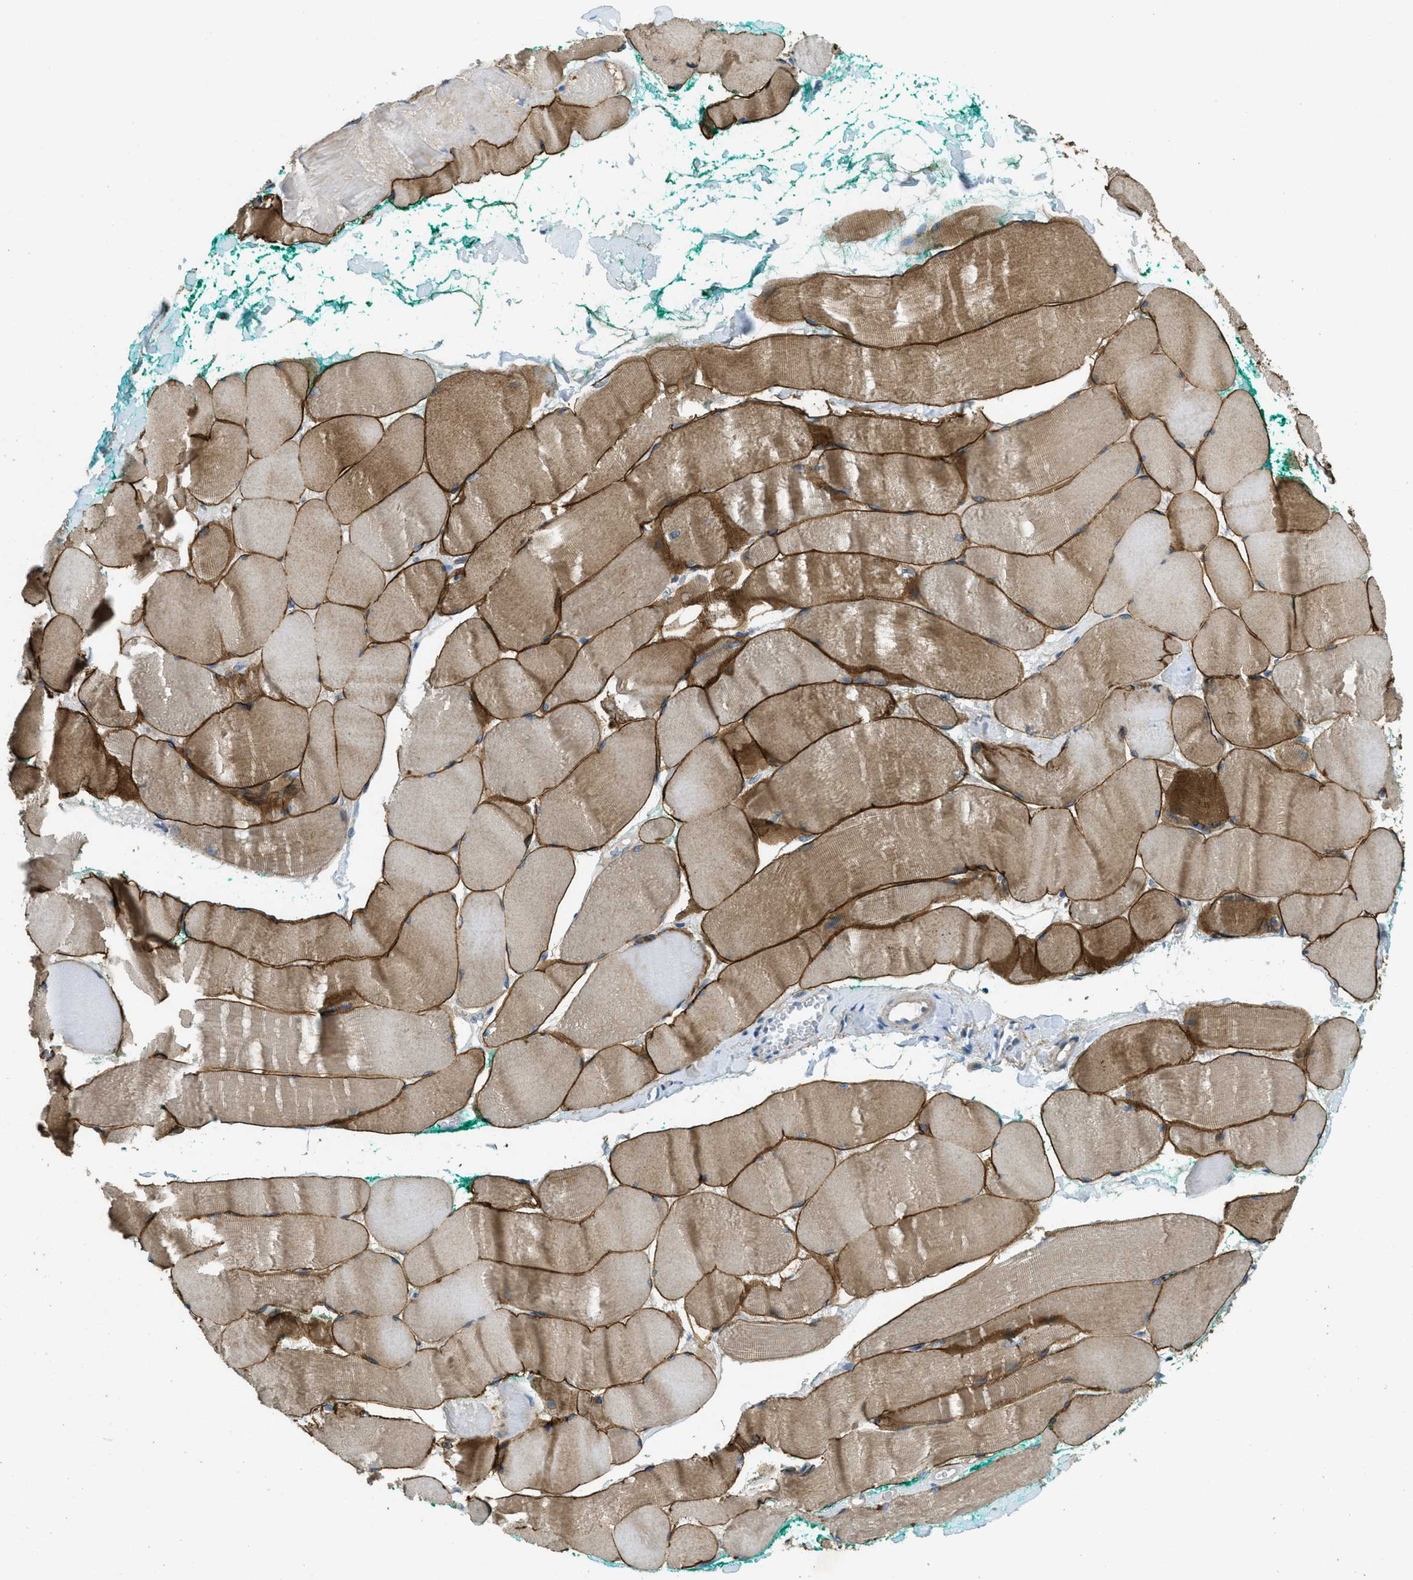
{"staining": {"intensity": "moderate", "quantity": ">75%", "location": "cytoplasmic/membranous"}, "tissue": "skeletal muscle", "cell_type": "Myocytes", "image_type": "normal", "snomed": [{"axis": "morphology", "description": "Normal tissue, NOS"}, {"axis": "morphology", "description": "Squamous cell carcinoma, NOS"}, {"axis": "topography", "description": "Skeletal muscle"}], "caption": "Myocytes display medium levels of moderate cytoplasmic/membranous expression in about >75% of cells in normal skeletal muscle. (brown staining indicates protein expression, while blue staining denotes nuclei).", "gene": "SNX14", "patient": {"sex": "male", "age": 51}}